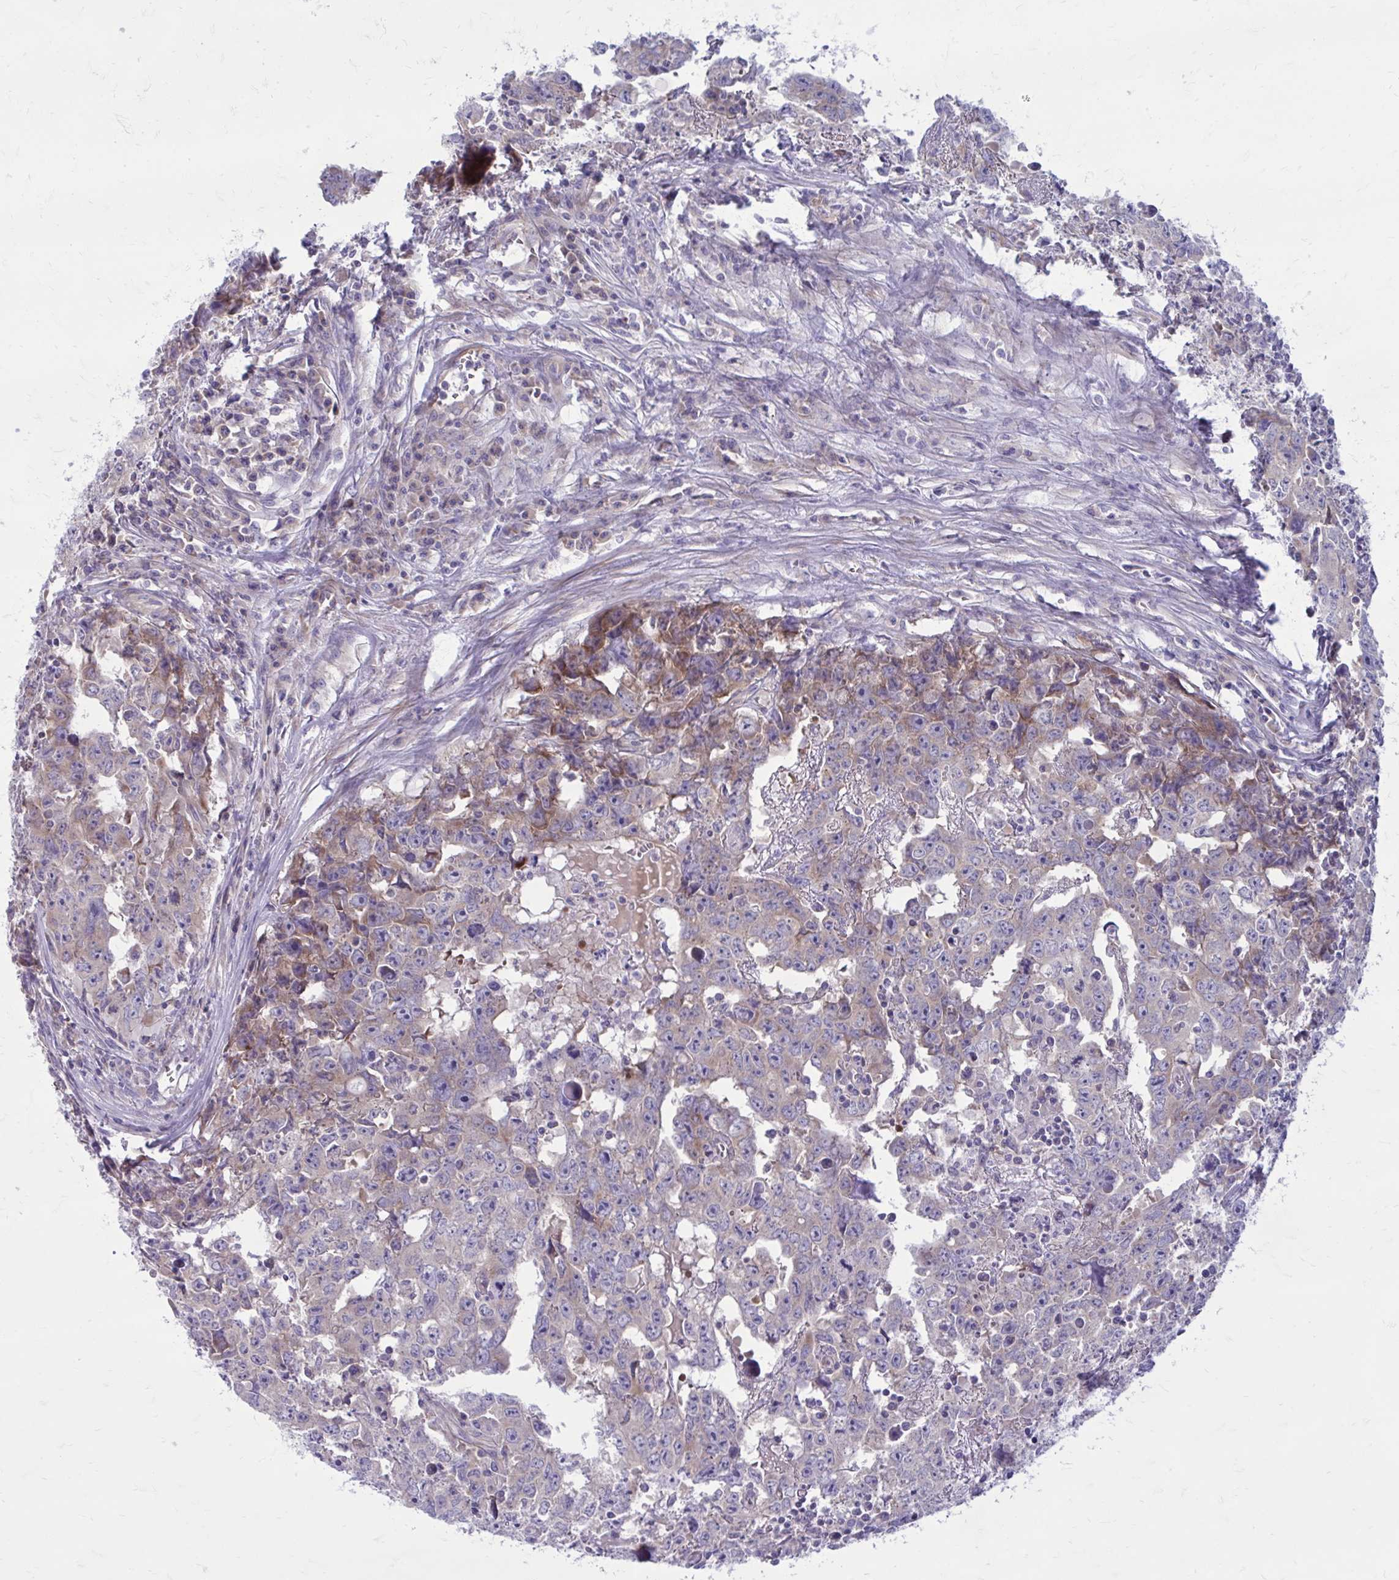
{"staining": {"intensity": "moderate", "quantity": "<25%", "location": "cytoplasmic/membranous"}, "tissue": "testis cancer", "cell_type": "Tumor cells", "image_type": "cancer", "snomed": [{"axis": "morphology", "description": "Carcinoma, Embryonal, NOS"}, {"axis": "topography", "description": "Testis"}], "caption": "A brown stain highlights moderate cytoplasmic/membranous staining of a protein in testis cancer (embryonal carcinoma) tumor cells.", "gene": "GIGYF2", "patient": {"sex": "male", "age": 22}}